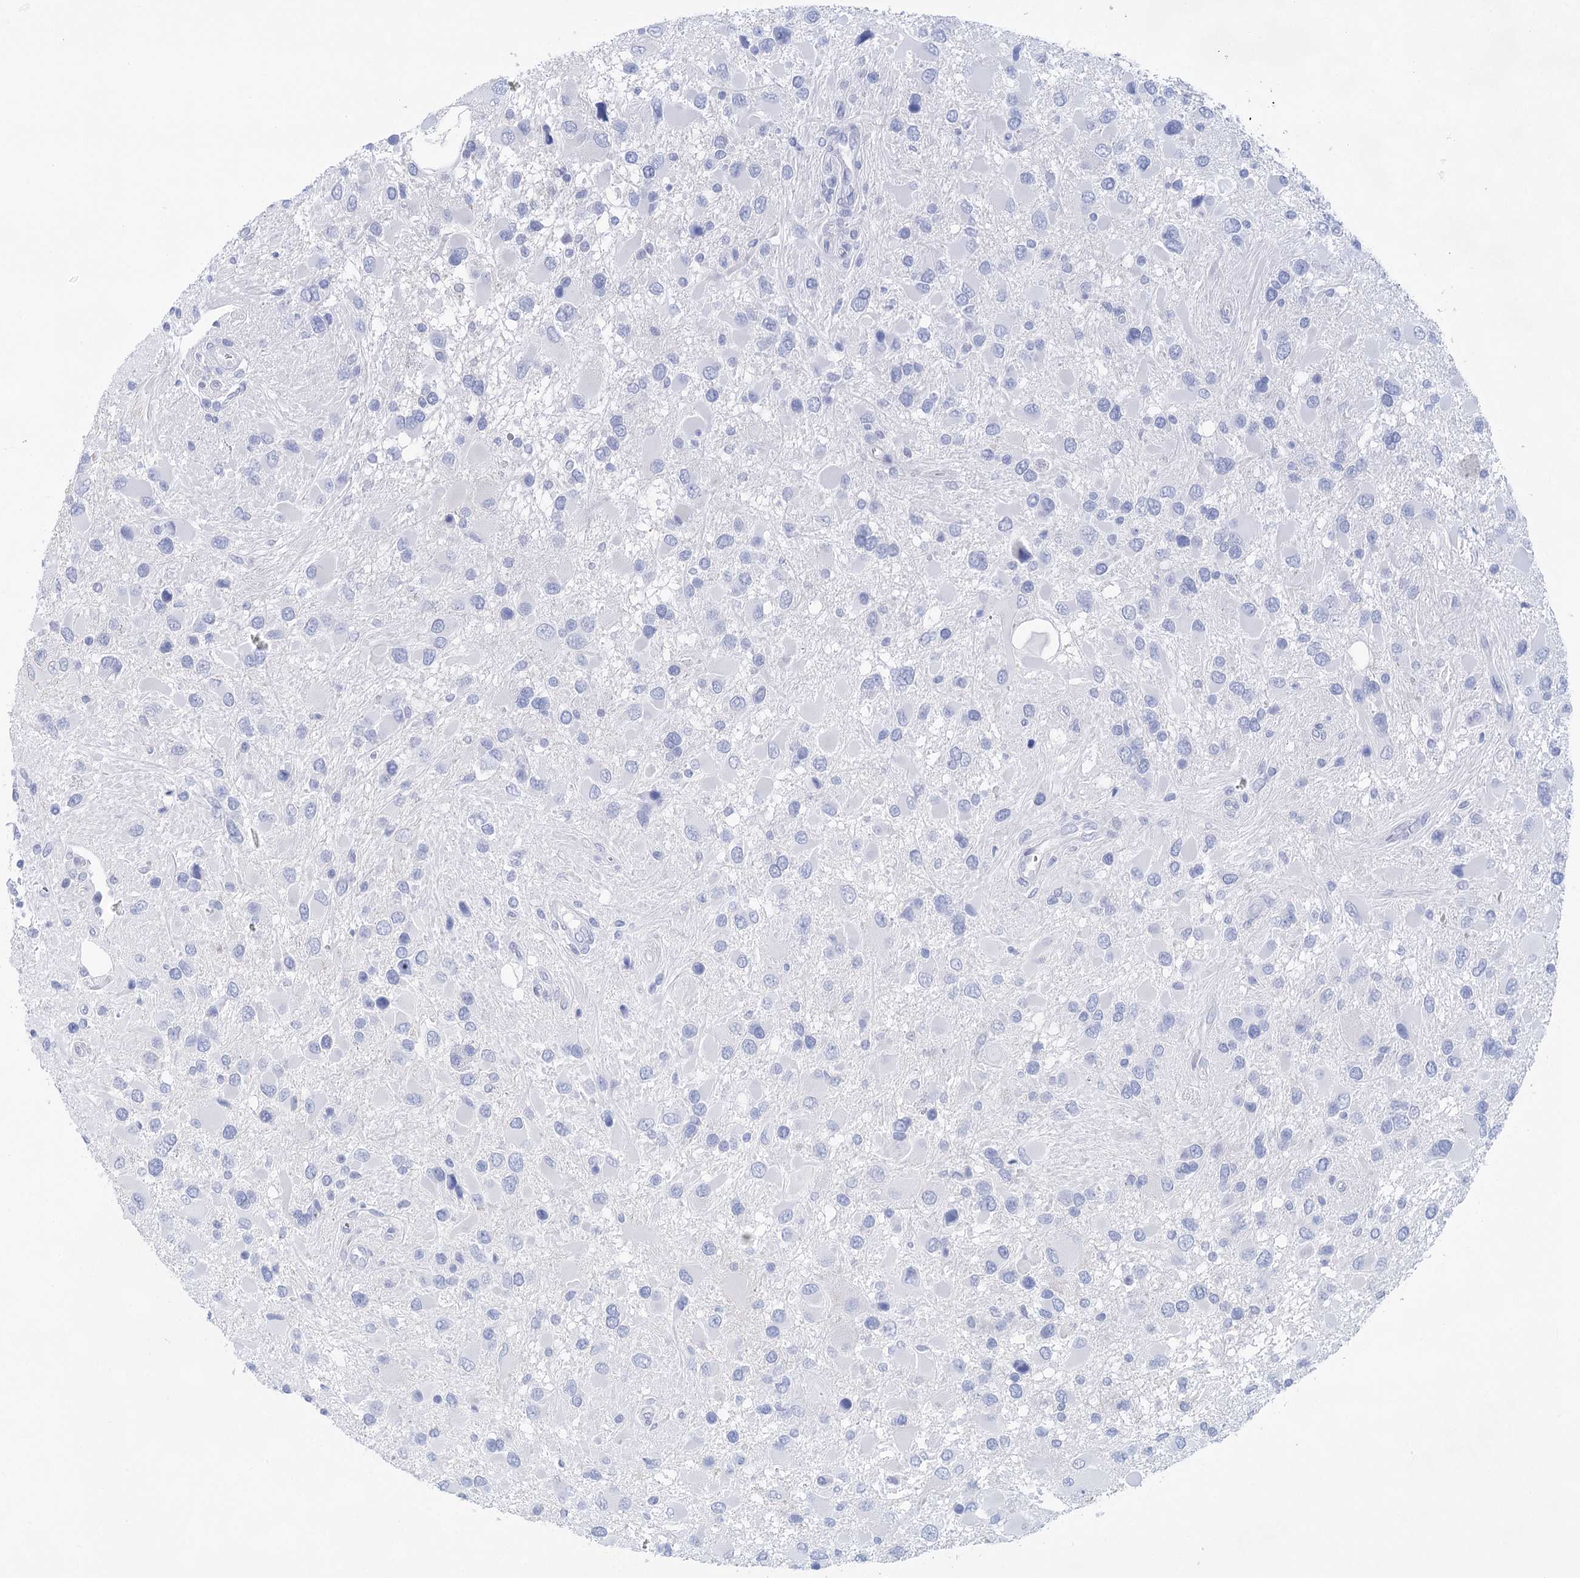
{"staining": {"intensity": "negative", "quantity": "none", "location": "none"}, "tissue": "glioma", "cell_type": "Tumor cells", "image_type": "cancer", "snomed": [{"axis": "morphology", "description": "Glioma, malignant, High grade"}, {"axis": "topography", "description": "Brain"}], "caption": "An image of human glioma is negative for staining in tumor cells.", "gene": "LALBA", "patient": {"sex": "male", "age": 53}}